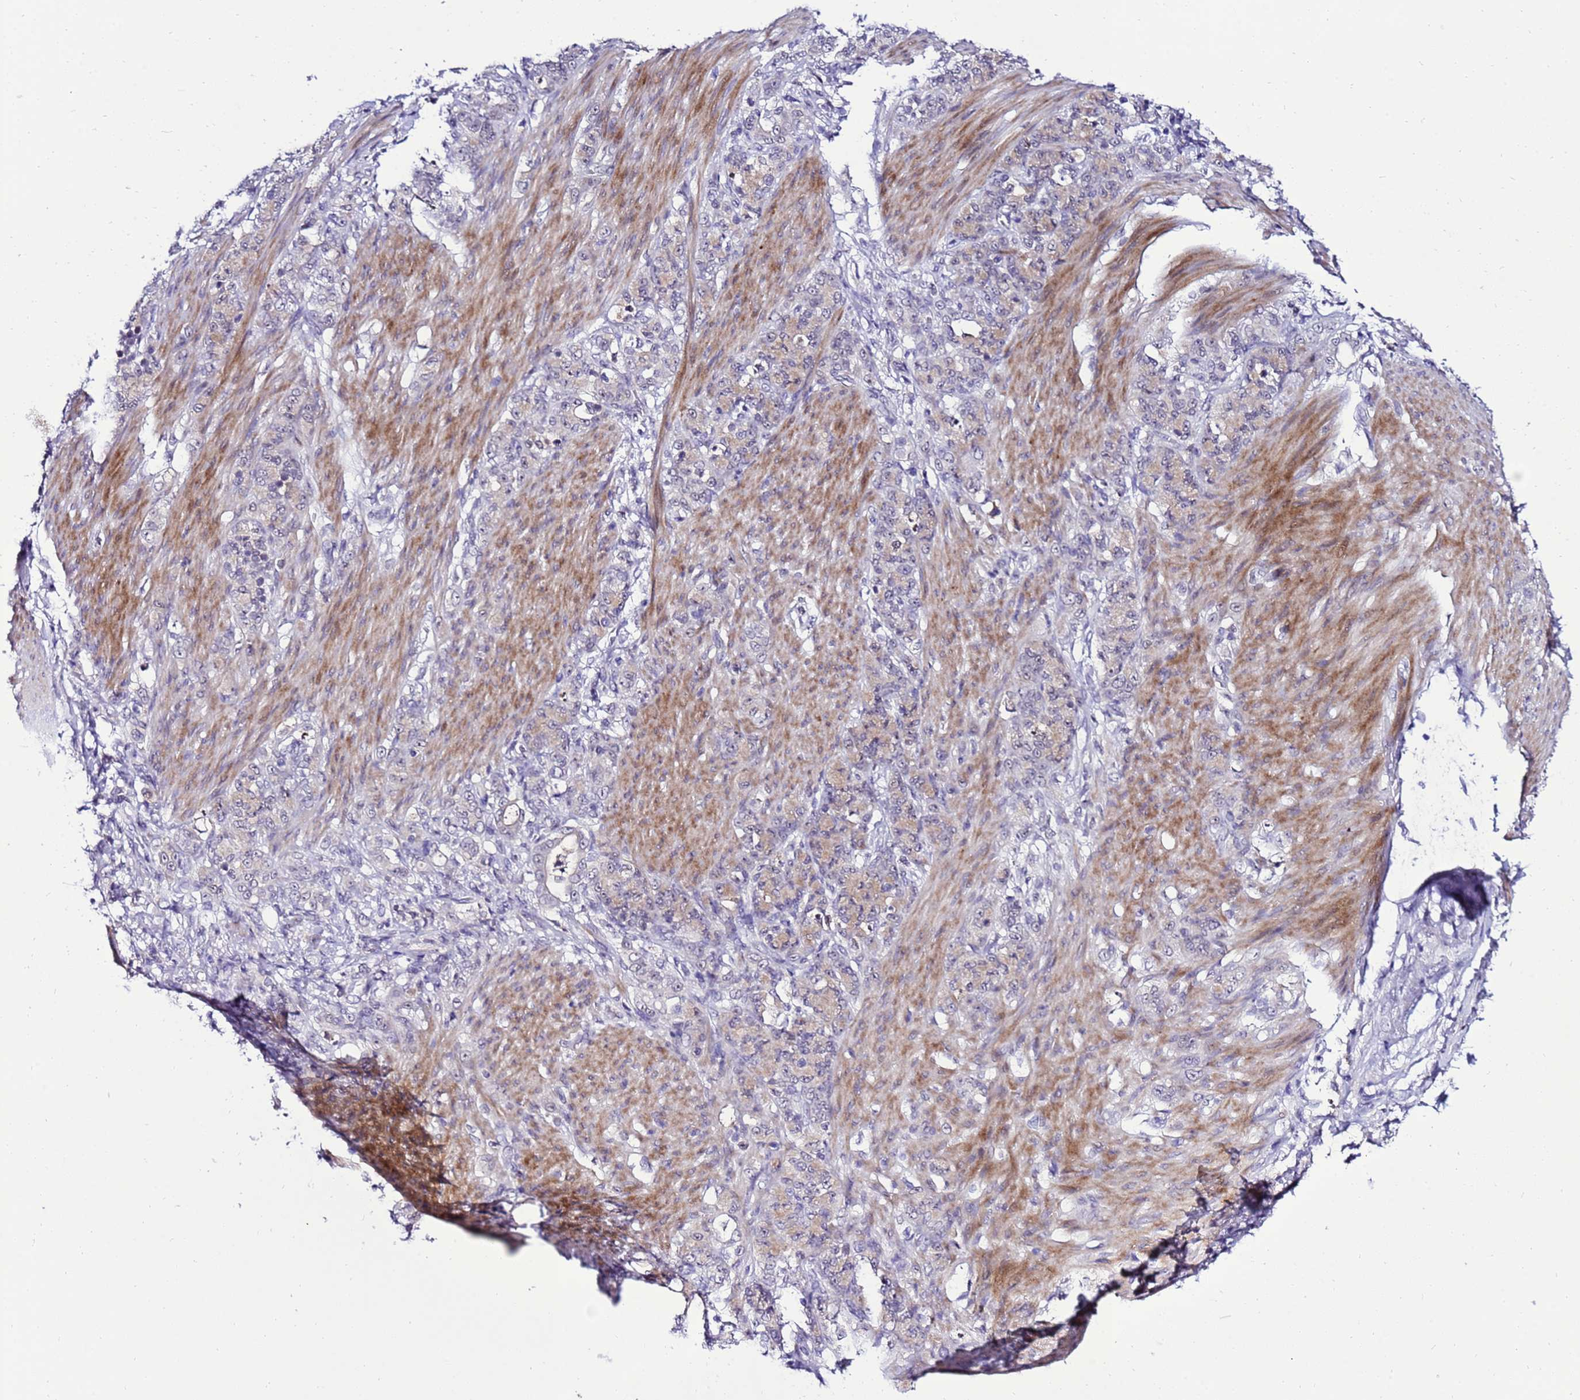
{"staining": {"intensity": "negative", "quantity": "none", "location": "none"}, "tissue": "stomach cancer", "cell_type": "Tumor cells", "image_type": "cancer", "snomed": [{"axis": "morphology", "description": "Adenocarcinoma, NOS"}, {"axis": "topography", "description": "Stomach"}], "caption": "Adenocarcinoma (stomach) stained for a protein using immunohistochemistry demonstrates no positivity tumor cells.", "gene": "C19orf47", "patient": {"sex": "female", "age": 79}}